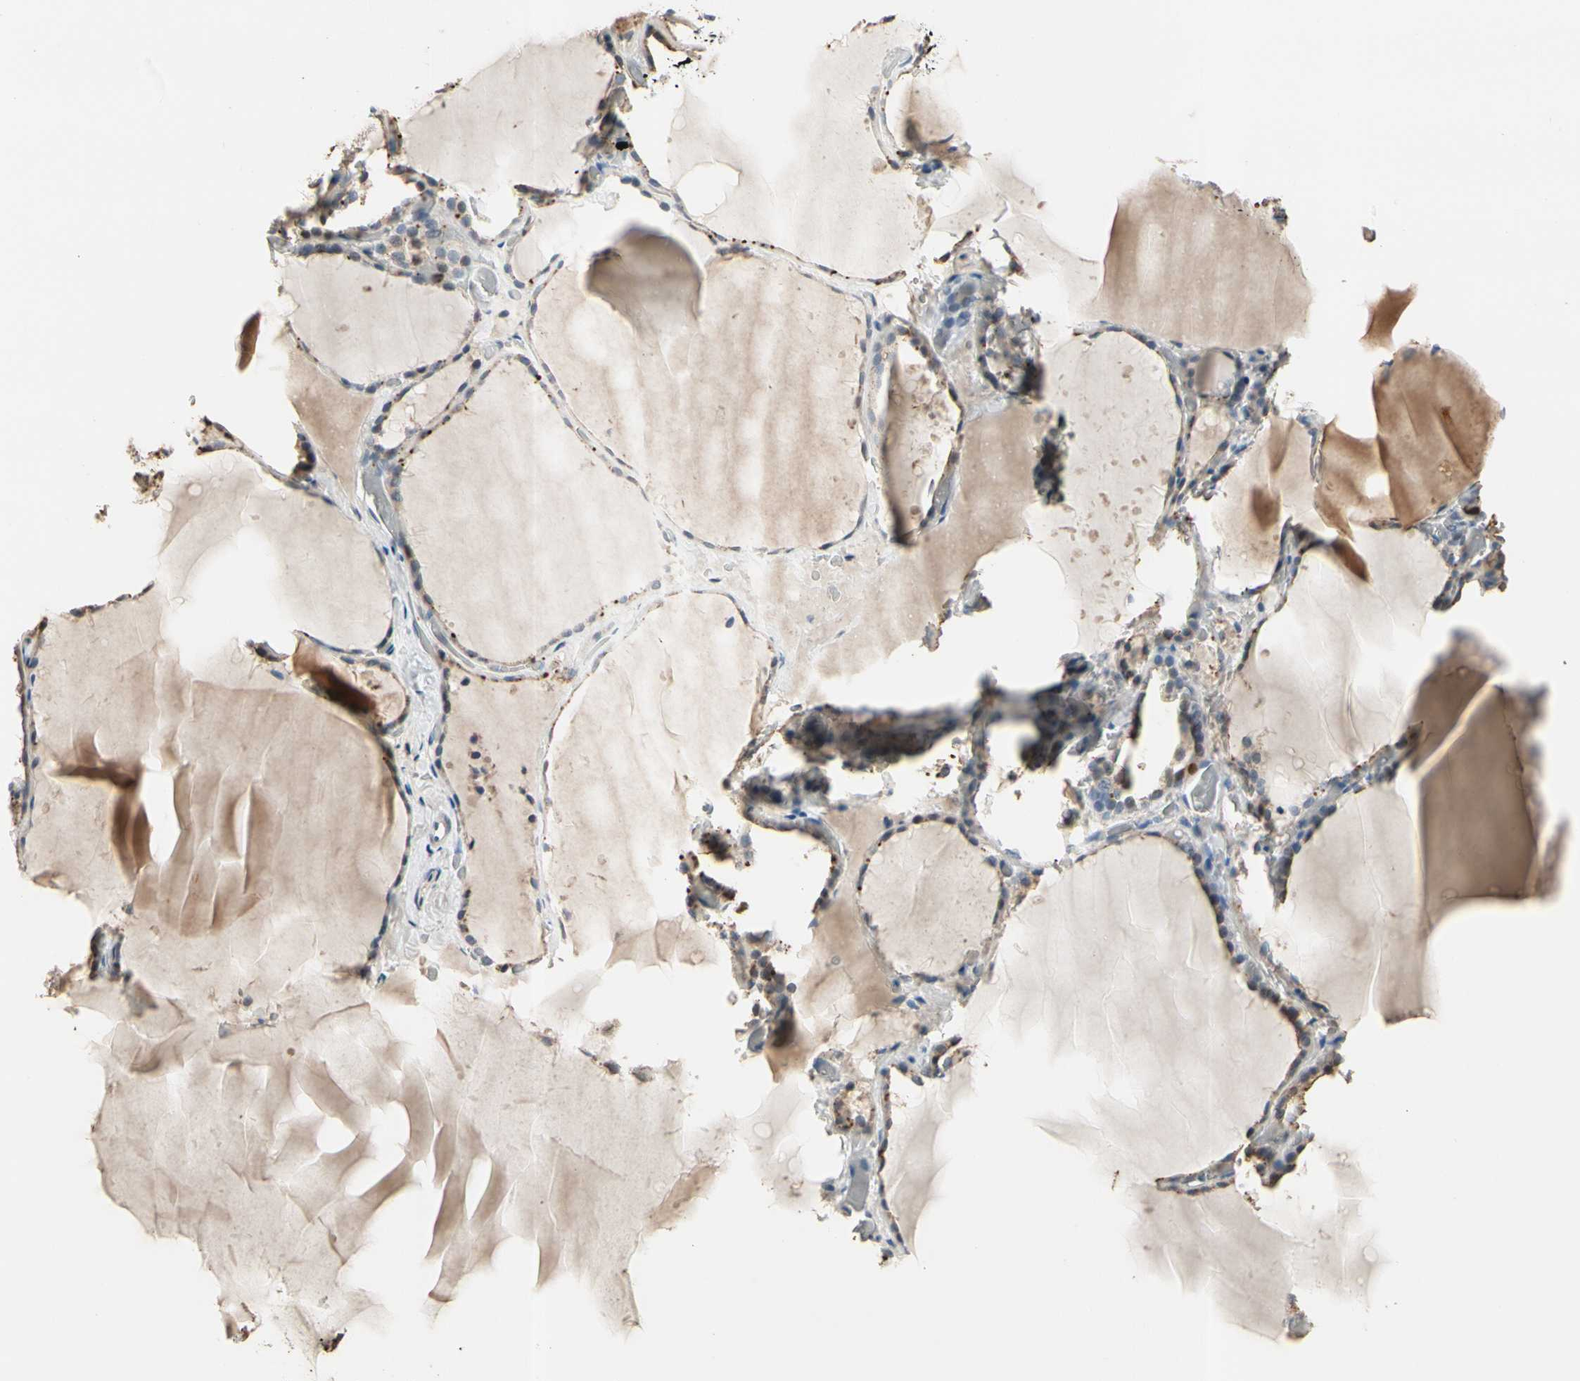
{"staining": {"intensity": "moderate", "quantity": "25%-75%", "location": "cytoplasmic/membranous"}, "tissue": "thyroid gland", "cell_type": "Glandular cells", "image_type": "normal", "snomed": [{"axis": "morphology", "description": "Normal tissue, NOS"}, {"axis": "topography", "description": "Thyroid gland"}], "caption": "IHC of unremarkable thyroid gland shows medium levels of moderate cytoplasmic/membranous expression in approximately 25%-75% of glandular cells.", "gene": "ZKSCAN3", "patient": {"sex": "female", "age": 22}}